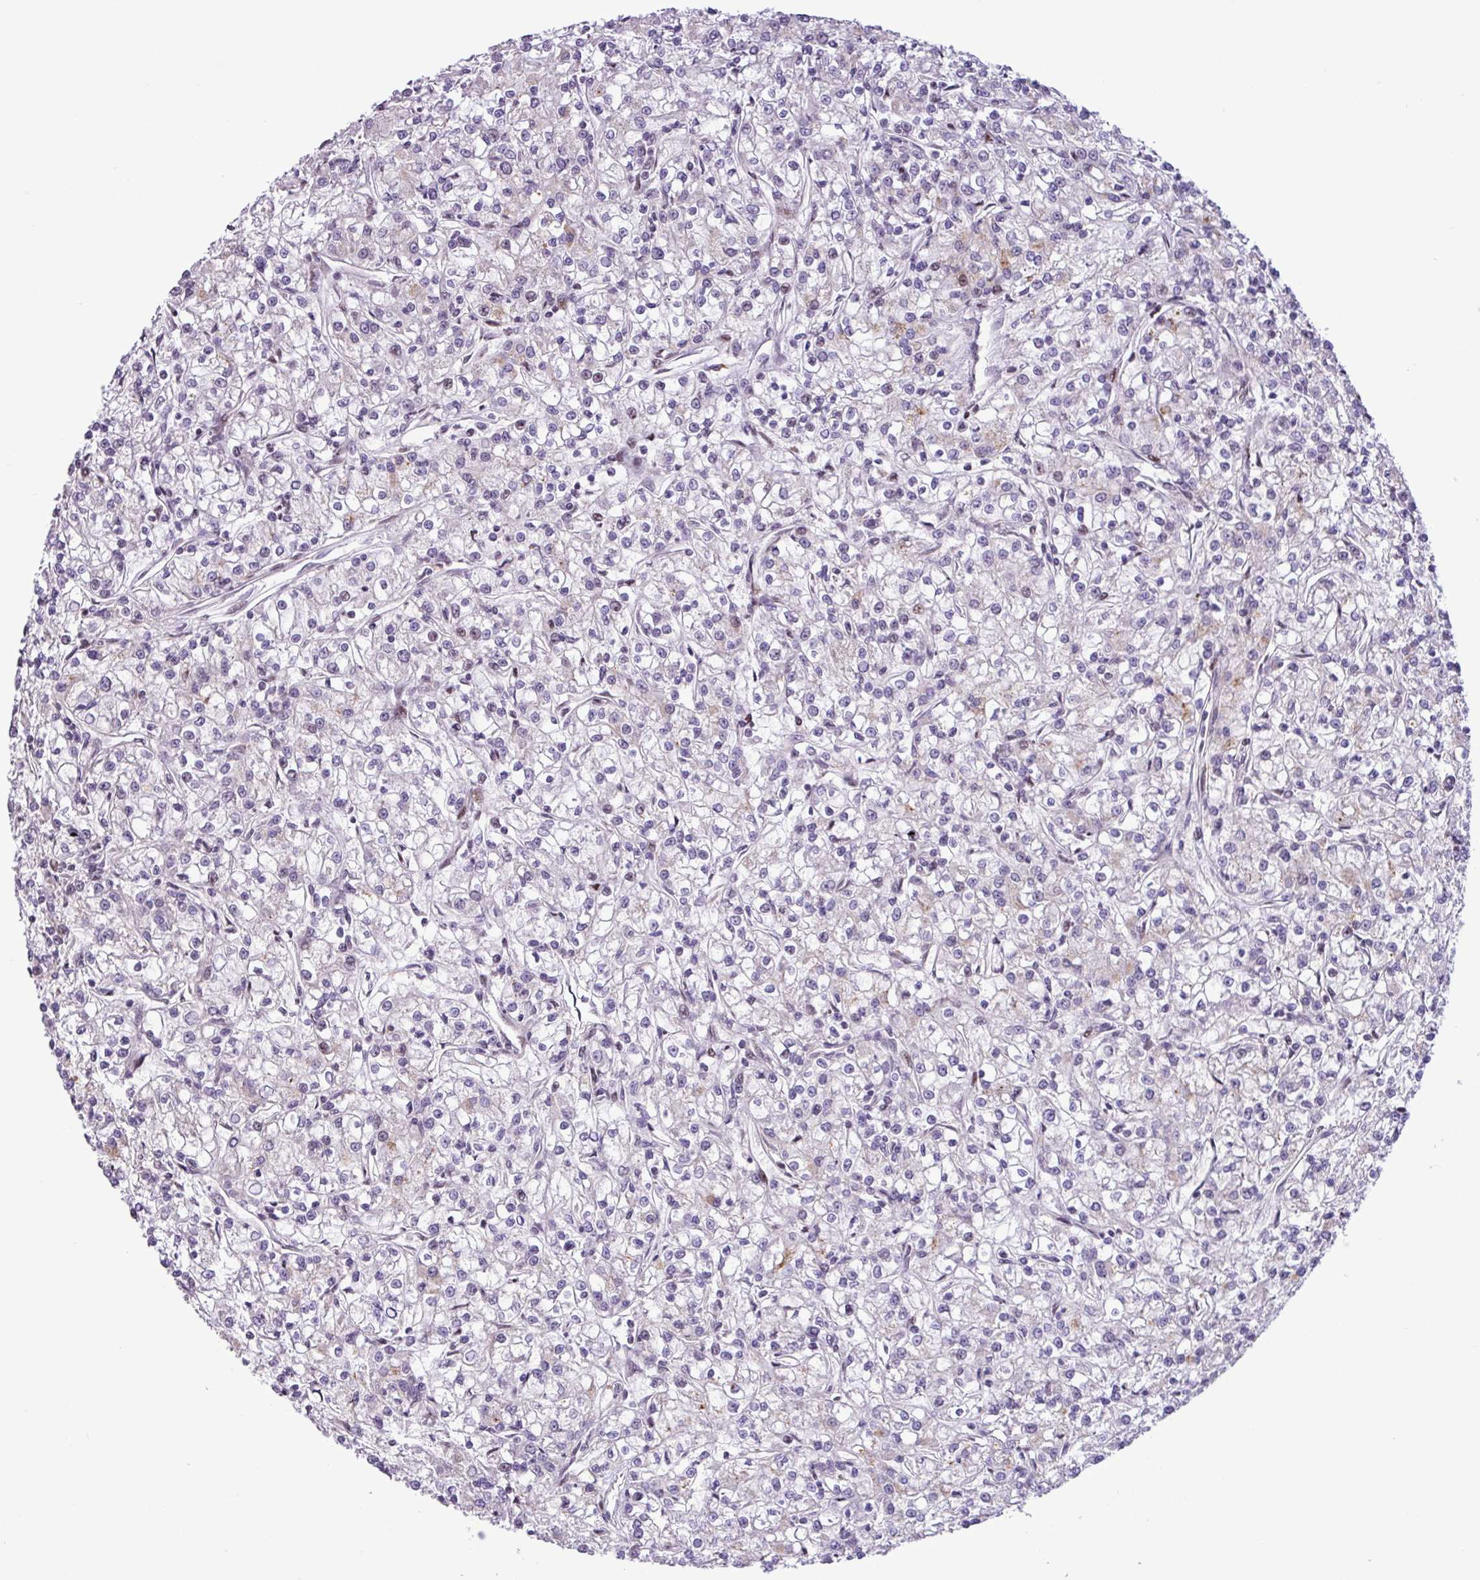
{"staining": {"intensity": "negative", "quantity": "none", "location": "none"}, "tissue": "renal cancer", "cell_type": "Tumor cells", "image_type": "cancer", "snomed": [{"axis": "morphology", "description": "Adenocarcinoma, NOS"}, {"axis": "topography", "description": "Kidney"}], "caption": "A high-resolution micrograph shows immunohistochemistry (IHC) staining of adenocarcinoma (renal), which demonstrates no significant expression in tumor cells. (DAB immunohistochemistry (IHC) visualized using brightfield microscopy, high magnification).", "gene": "ZNF354A", "patient": {"sex": "female", "age": 59}}